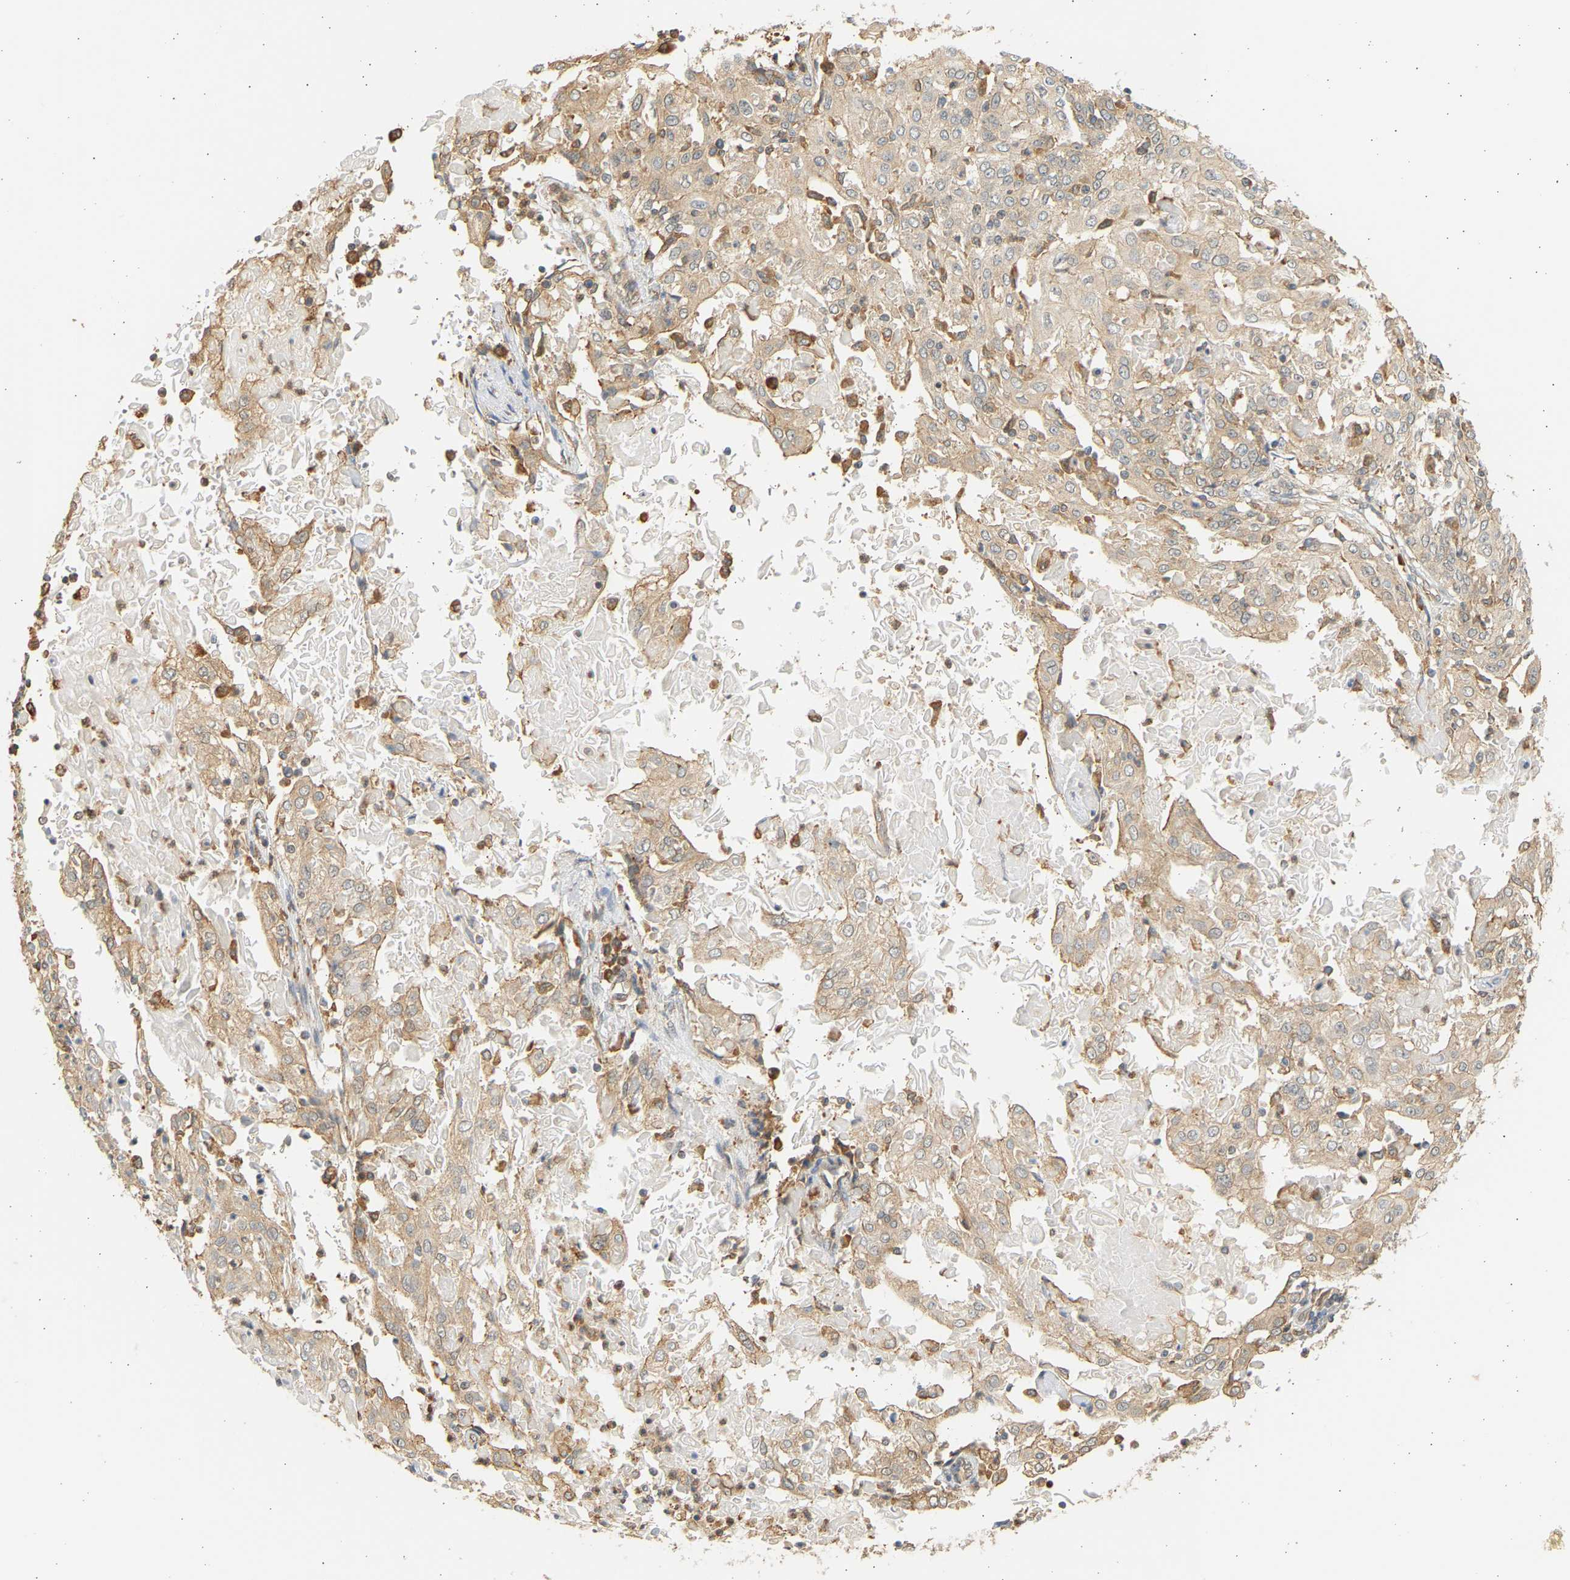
{"staining": {"intensity": "weak", "quantity": ">75%", "location": "cytoplasmic/membranous"}, "tissue": "cervical cancer", "cell_type": "Tumor cells", "image_type": "cancer", "snomed": [{"axis": "morphology", "description": "Squamous cell carcinoma, NOS"}, {"axis": "topography", "description": "Cervix"}], "caption": "The image shows a brown stain indicating the presence of a protein in the cytoplasmic/membranous of tumor cells in squamous cell carcinoma (cervical).", "gene": "B4GALT6", "patient": {"sex": "female", "age": 39}}